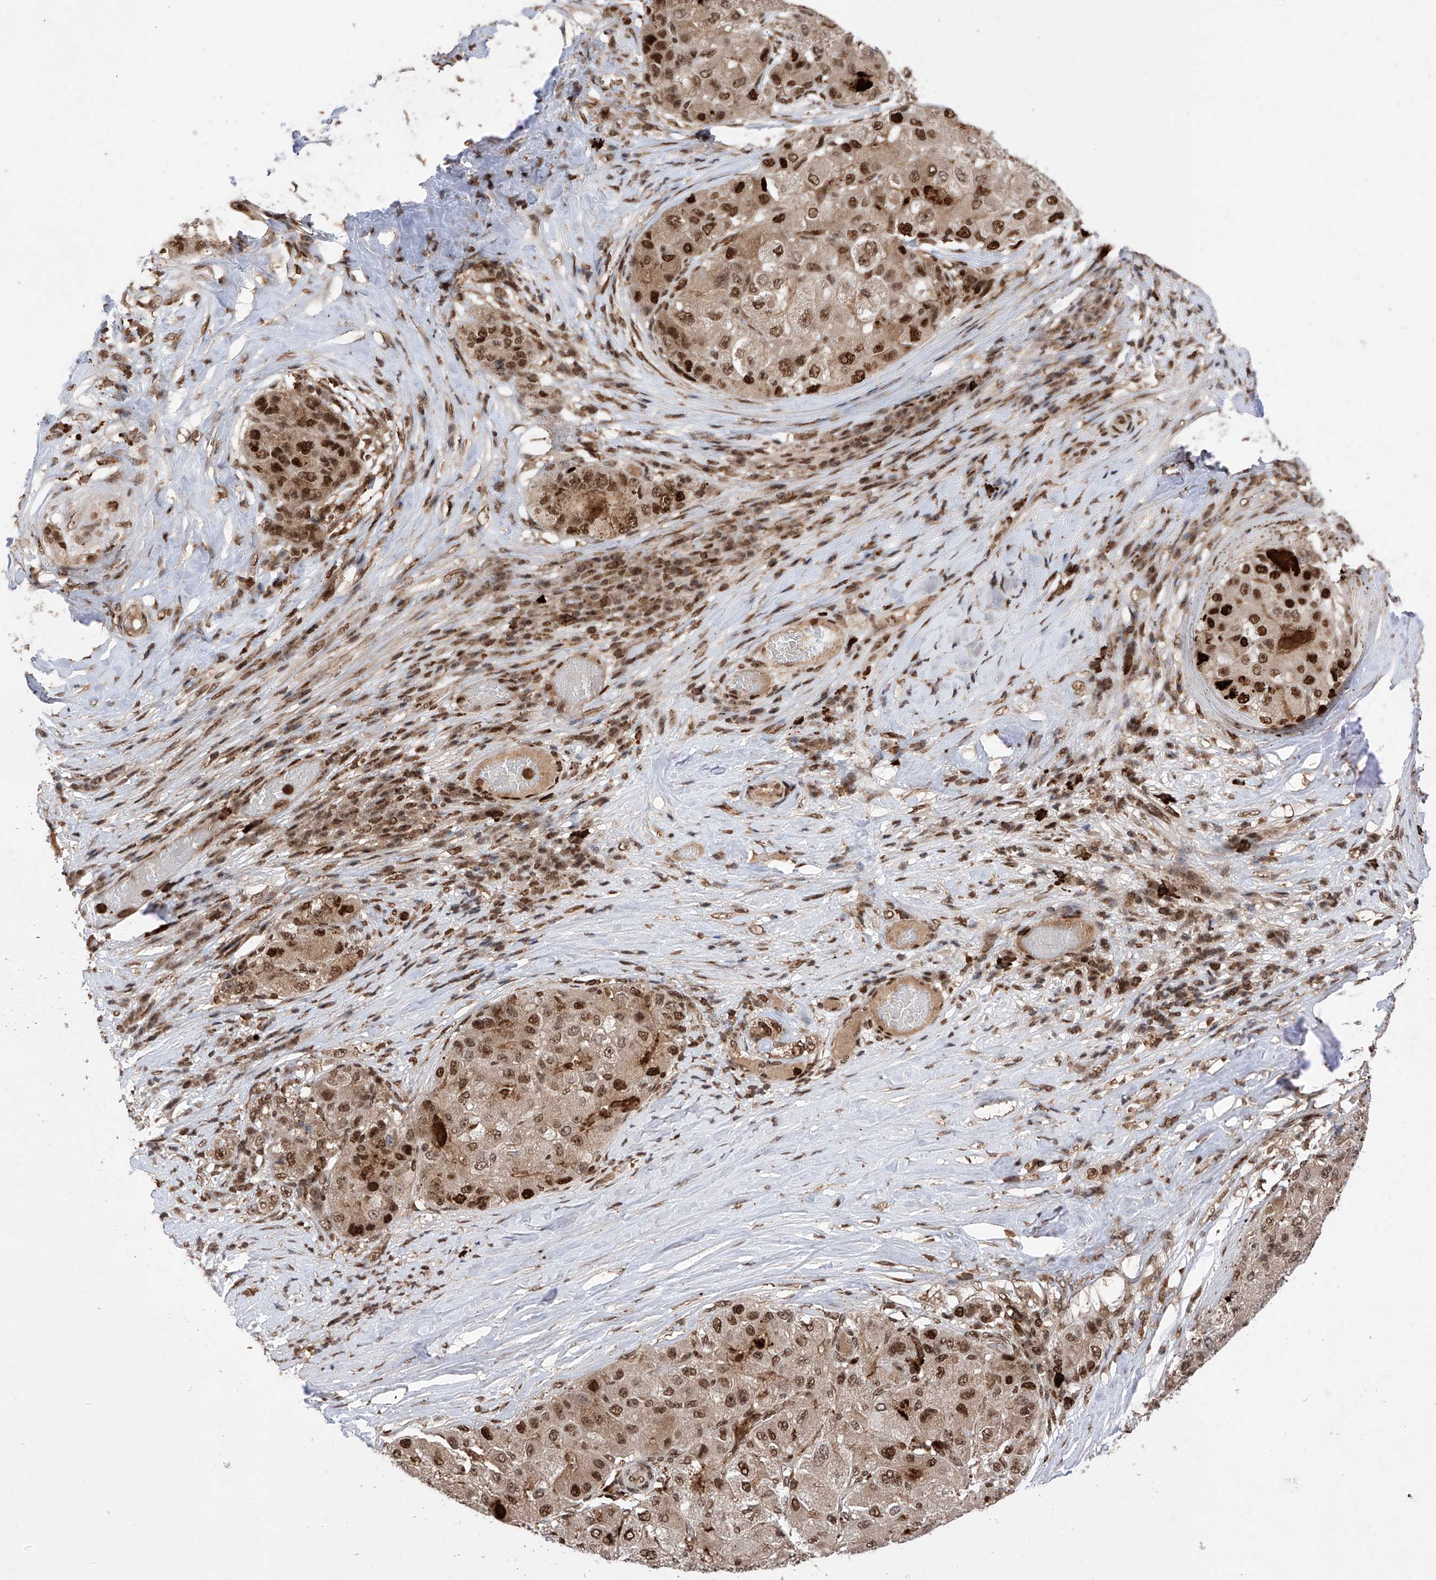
{"staining": {"intensity": "strong", "quantity": ">75%", "location": "nuclear"}, "tissue": "liver cancer", "cell_type": "Tumor cells", "image_type": "cancer", "snomed": [{"axis": "morphology", "description": "Carcinoma, Hepatocellular, NOS"}, {"axis": "topography", "description": "Liver"}], "caption": "DAB immunohistochemical staining of liver cancer displays strong nuclear protein staining in approximately >75% of tumor cells. (DAB = brown stain, brightfield microscopy at high magnification).", "gene": "ZNF280D", "patient": {"sex": "male", "age": 80}}